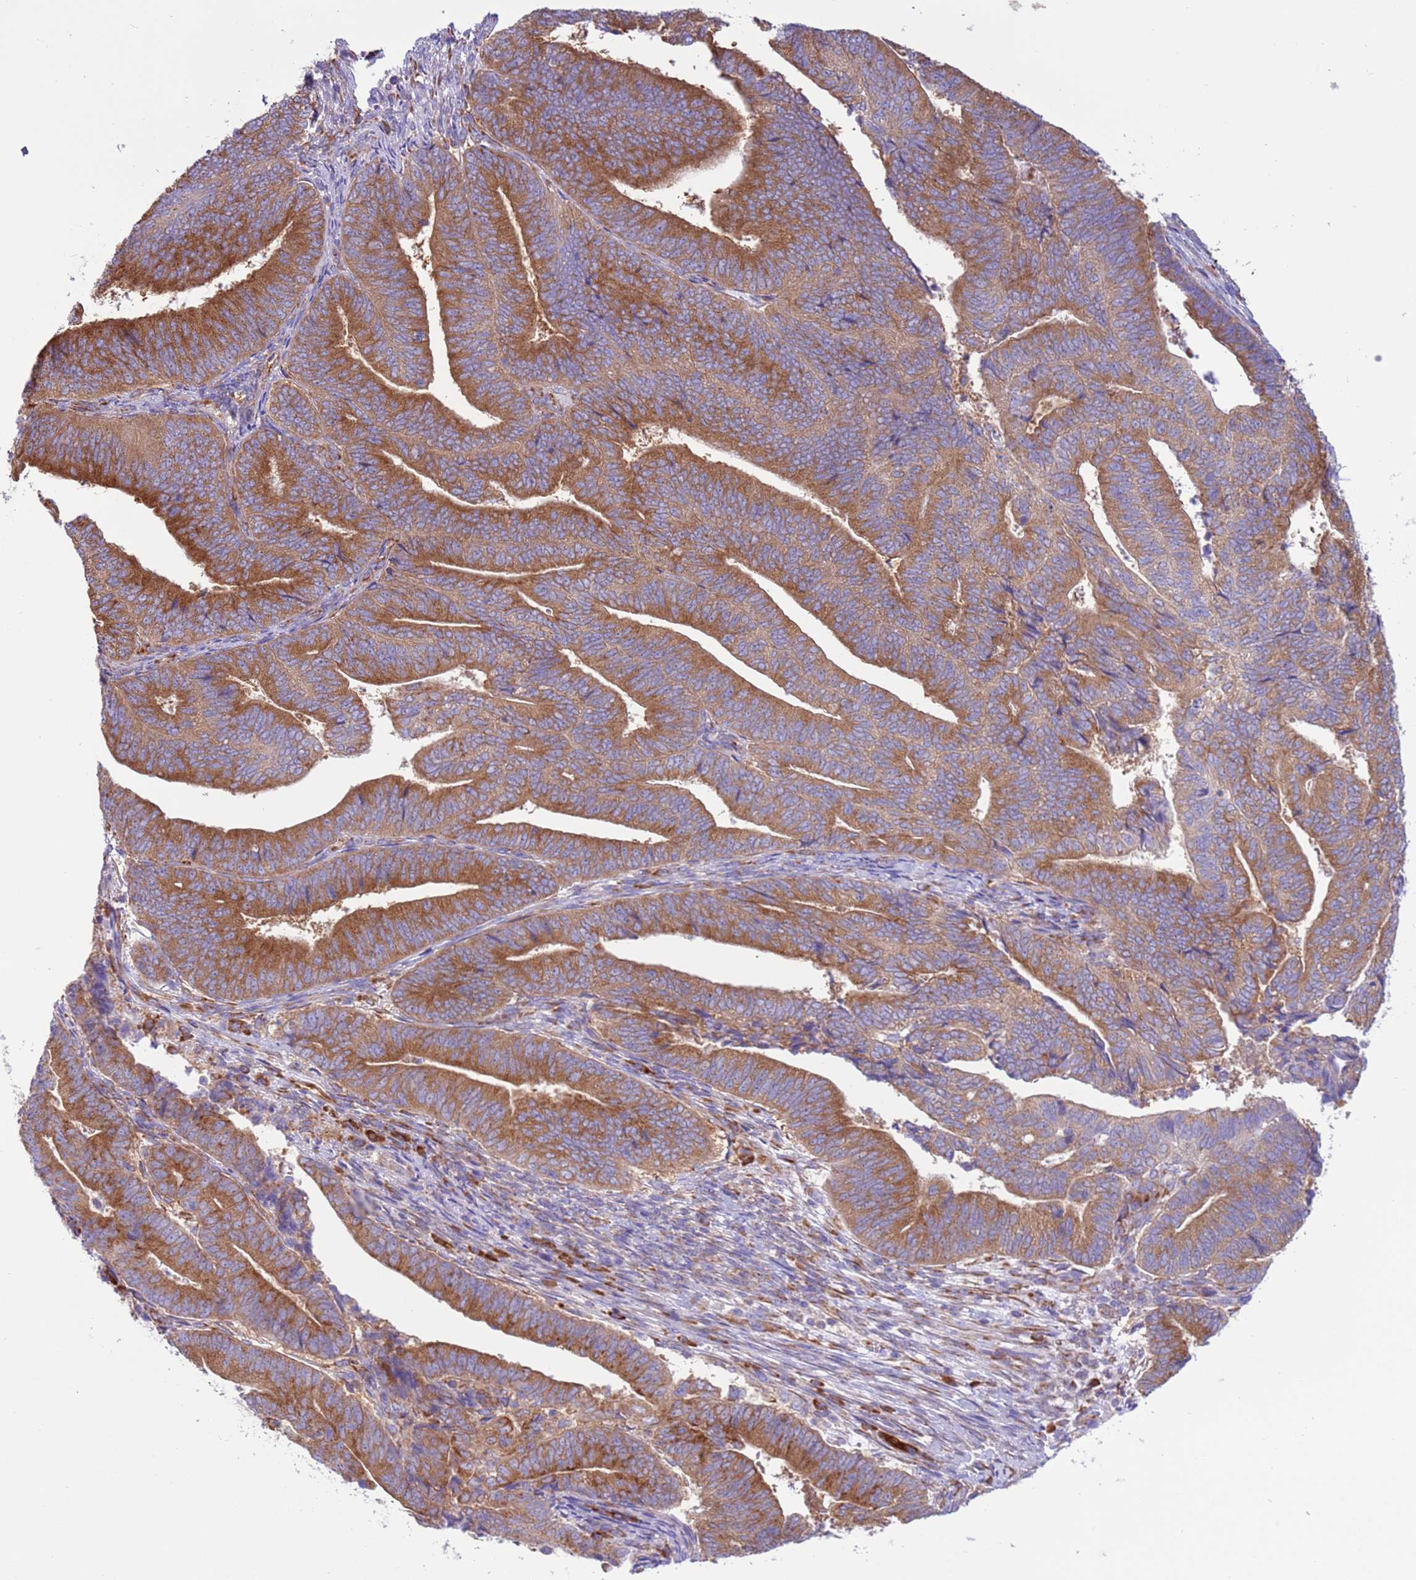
{"staining": {"intensity": "strong", "quantity": ">75%", "location": "cytoplasmic/membranous"}, "tissue": "endometrial cancer", "cell_type": "Tumor cells", "image_type": "cancer", "snomed": [{"axis": "morphology", "description": "Adenocarcinoma, NOS"}, {"axis": "topography", "description": "Endometrium"}], "caption": "Human endometrial adenocarcinoma stained for a protein (brown) displays strong cytoplasmic/membranous positive positivity in about >75% of tumor cells.", "gene": "VARS1", "patient": {"sex": "female", "age": 70}}